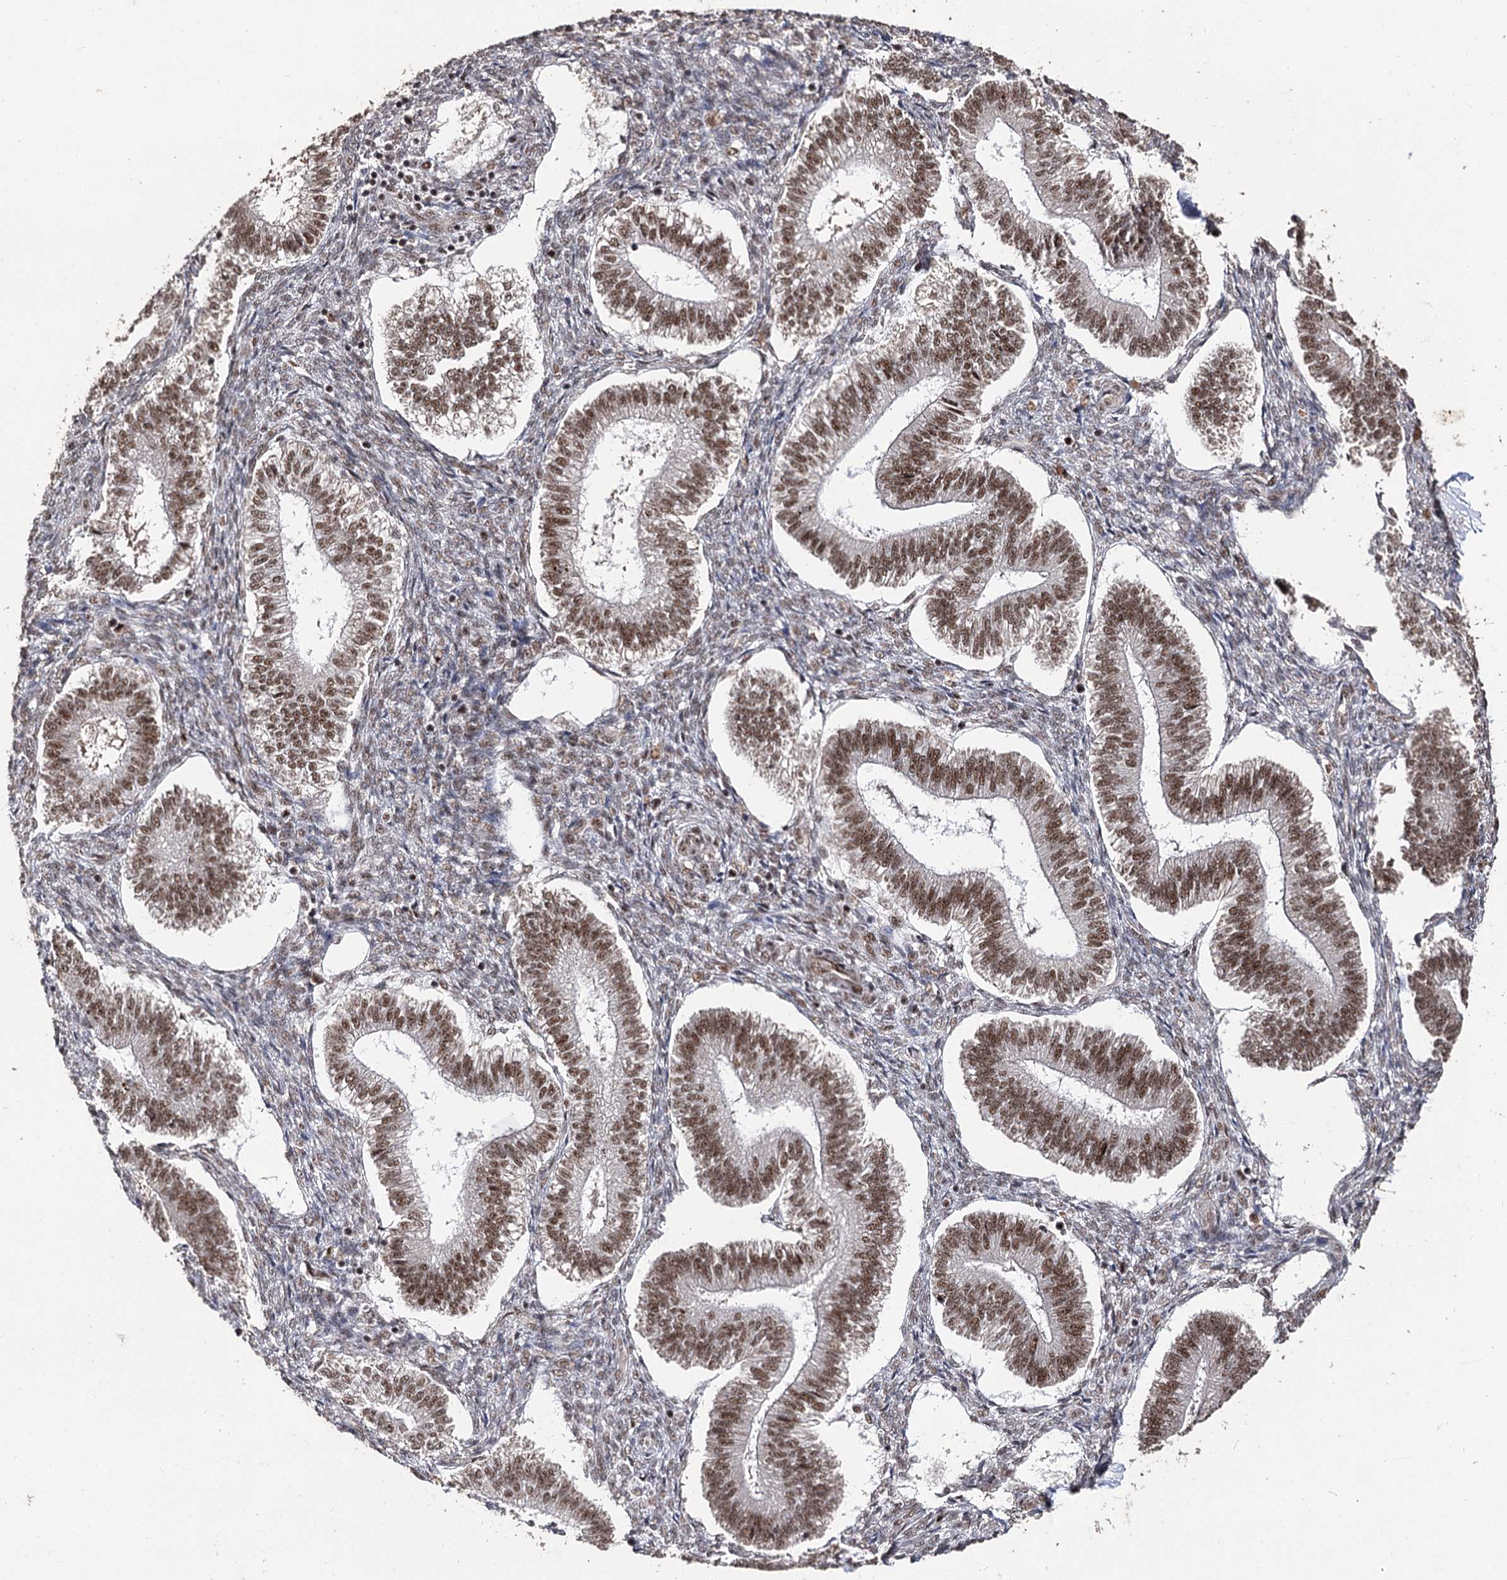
{"staining": {"intensity": "moderate", "quantity": "25%-75%", "location": "nuclear"}, "tissue": "endometrium", "cell_type": "Cells in endometrial stroma", "image_type": "normal", "snomed": [{"axis": "morphology", "description": "Normal tissue, NOS"}, {"axis": "topography", "description": "Endometrium"}], "caption": "Protein expression by immunohistochemistry (IHC) exhibits moderate nuclear expression in about 25%-75% of cells in endometrial stroma in normal endometrium. The protein is shown in brown color, while the nuclei are stained blue.", "gene": "U2SURP", "patient": {"sex": "female", "age": 25}}